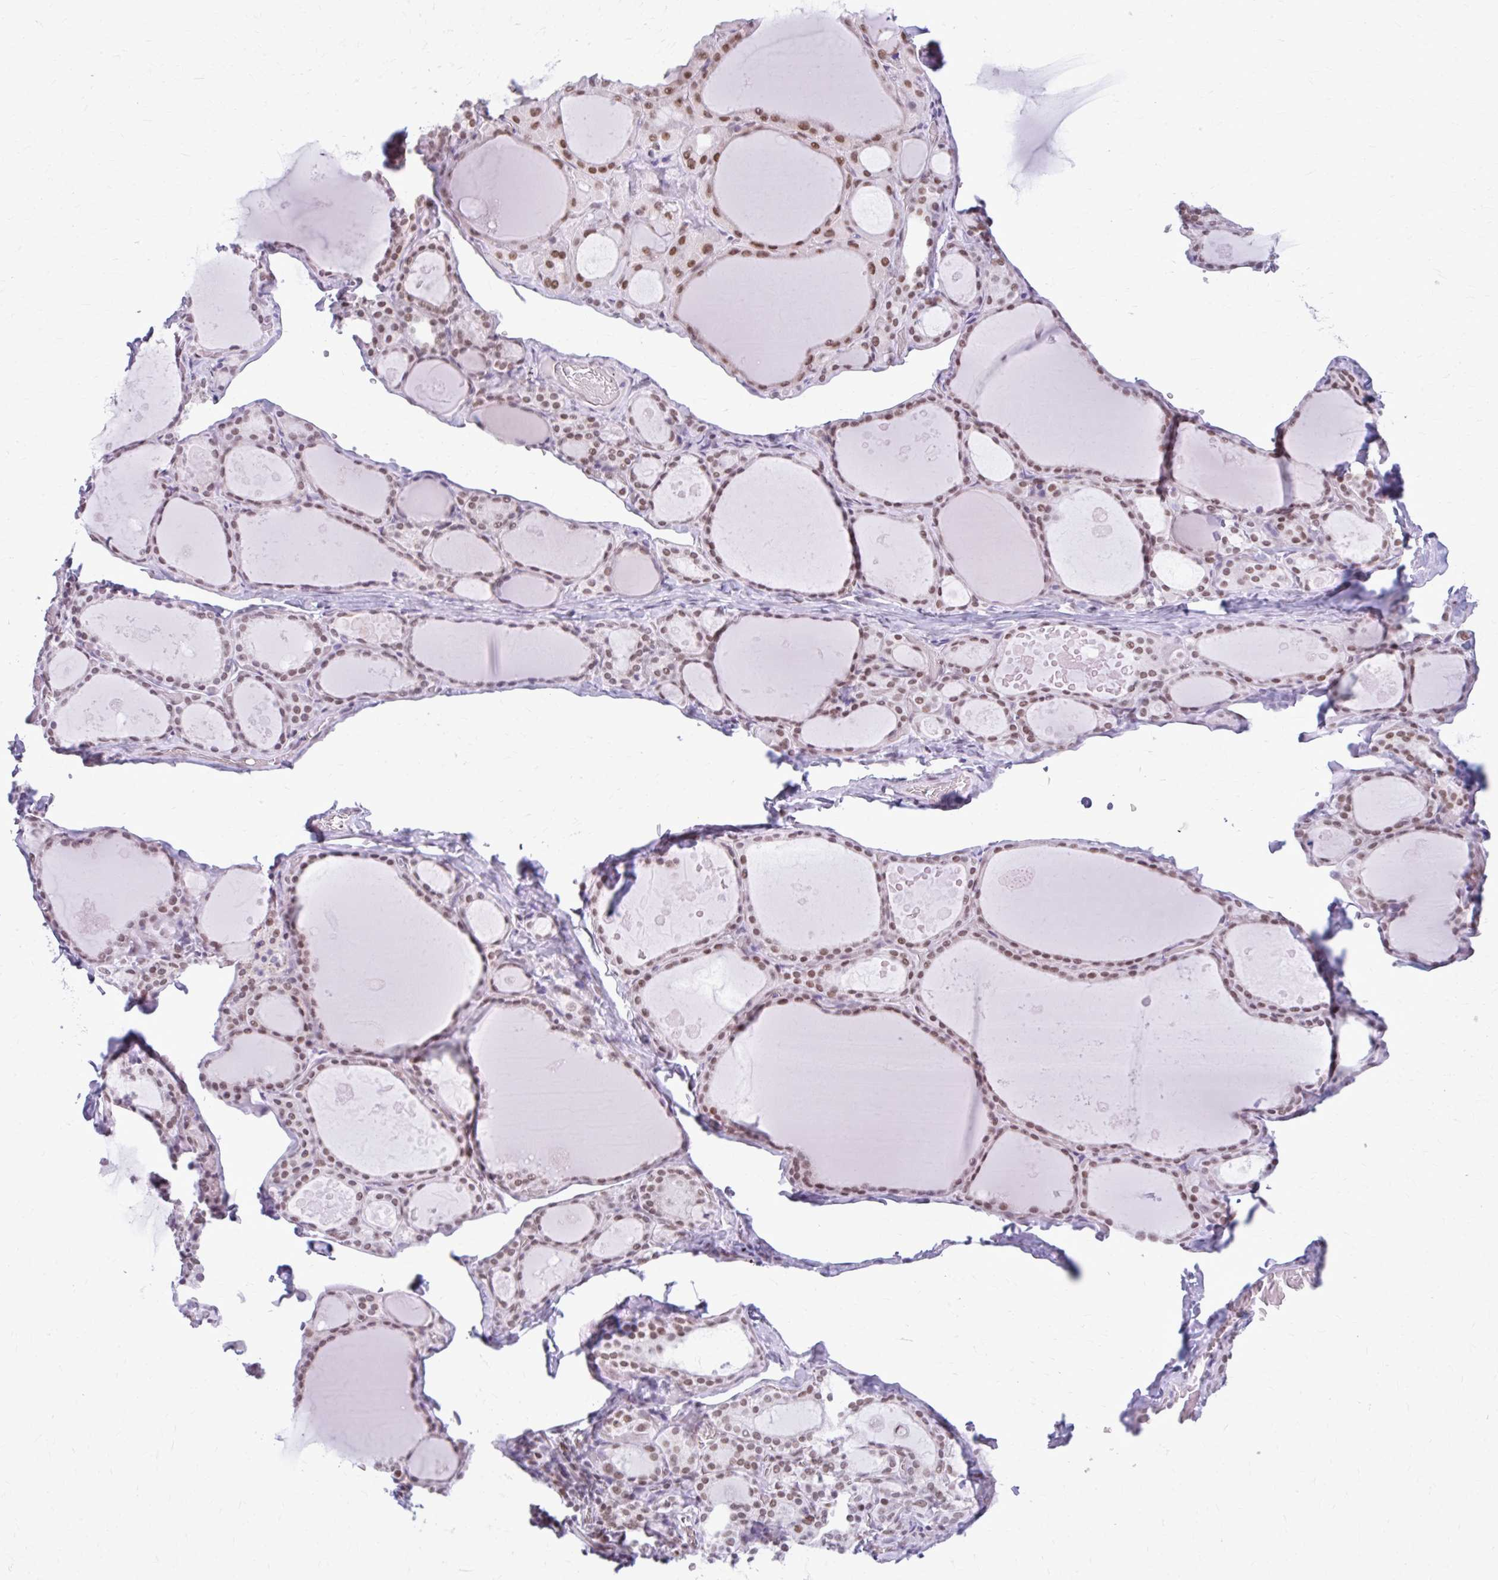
{"staining": {"intensity": "moderate", "quantity": ">75%", "location": "nuclear"}, "tissue": "thyroid gland", "cell_type": "Glandular cells", "image_type": "normal", "snomed": [{"axis": "morphology", "description": "Normal tissue, NOS"}, {"axis": "topography", "description": "Thyroid gland"}], "caption": "IHC of normal human thyroid gland demonstrates medium levels of moderate nuclear positivity in about >75% of glandular cells. (DAB (3,3'-diaminobenzidine) IHC with brightfield microscopy, high magnification).", "gene": "PABIR1", "patient": {"sex": "male", "age": 56}}